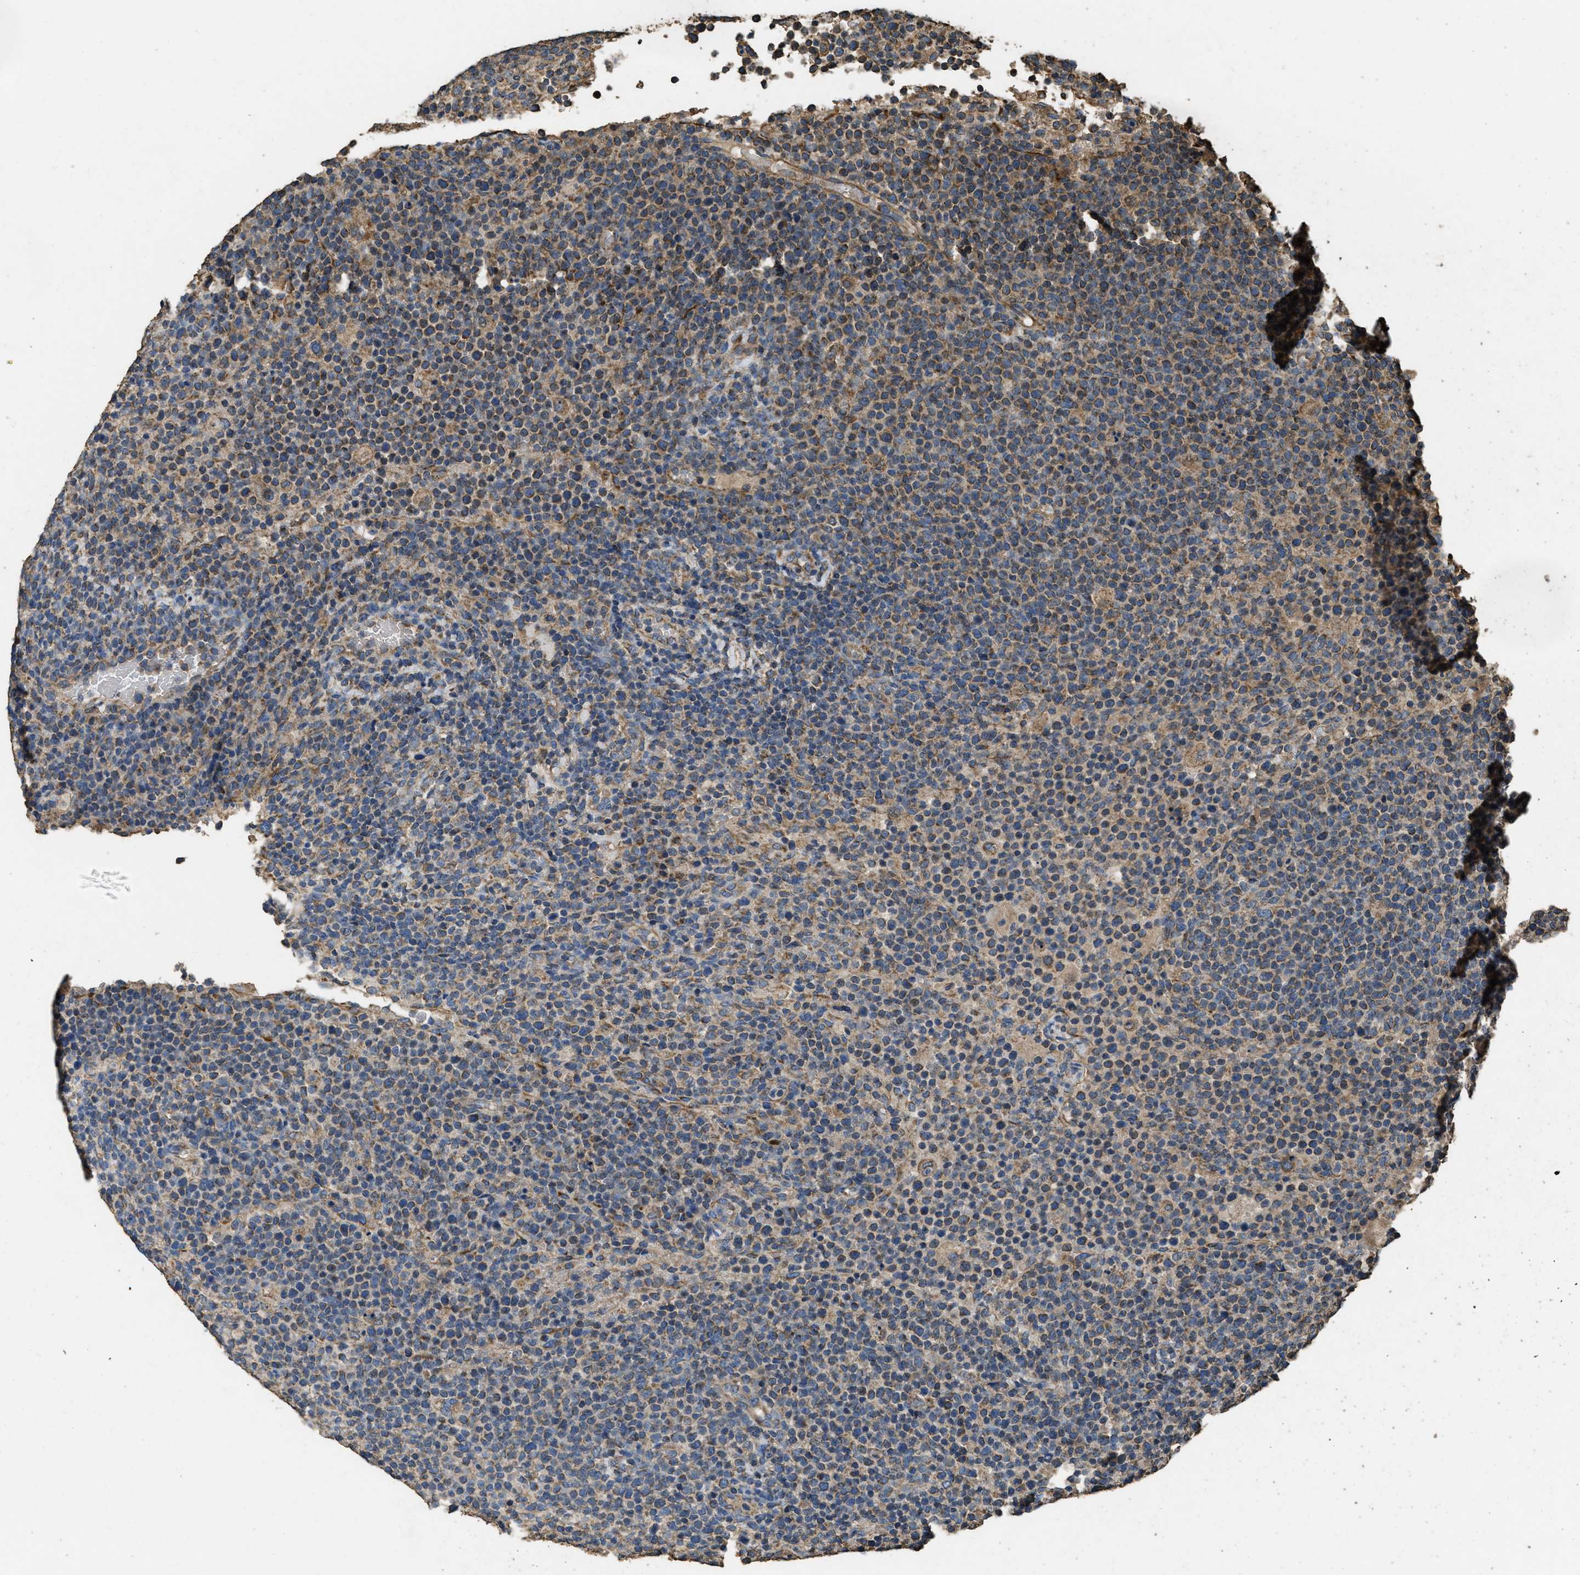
{"staining": {"intensity": "moderate", "quantity": "25%-75%", "location": "cytoplasmic/membranous"}, "tissue": "lymphoma", "cell_type": "Tumor cells", "image_type": "cancer", "snomed": [{"axis": "morphology", "description": "Malignant lymphoma, non-Hodgkin's type, High grade"}, {"axis": "topography", "description": "Lymph node"}], "caption": "Protein expression analysis of human high-grade malignant lymphoma, non-Hodgkin's type reveals moderate cytoplasmic/membranous staining in about 25%-75% of tumor cells.", "gene": "CYRIA", "patient": {"sex": "male", "age": 61}}